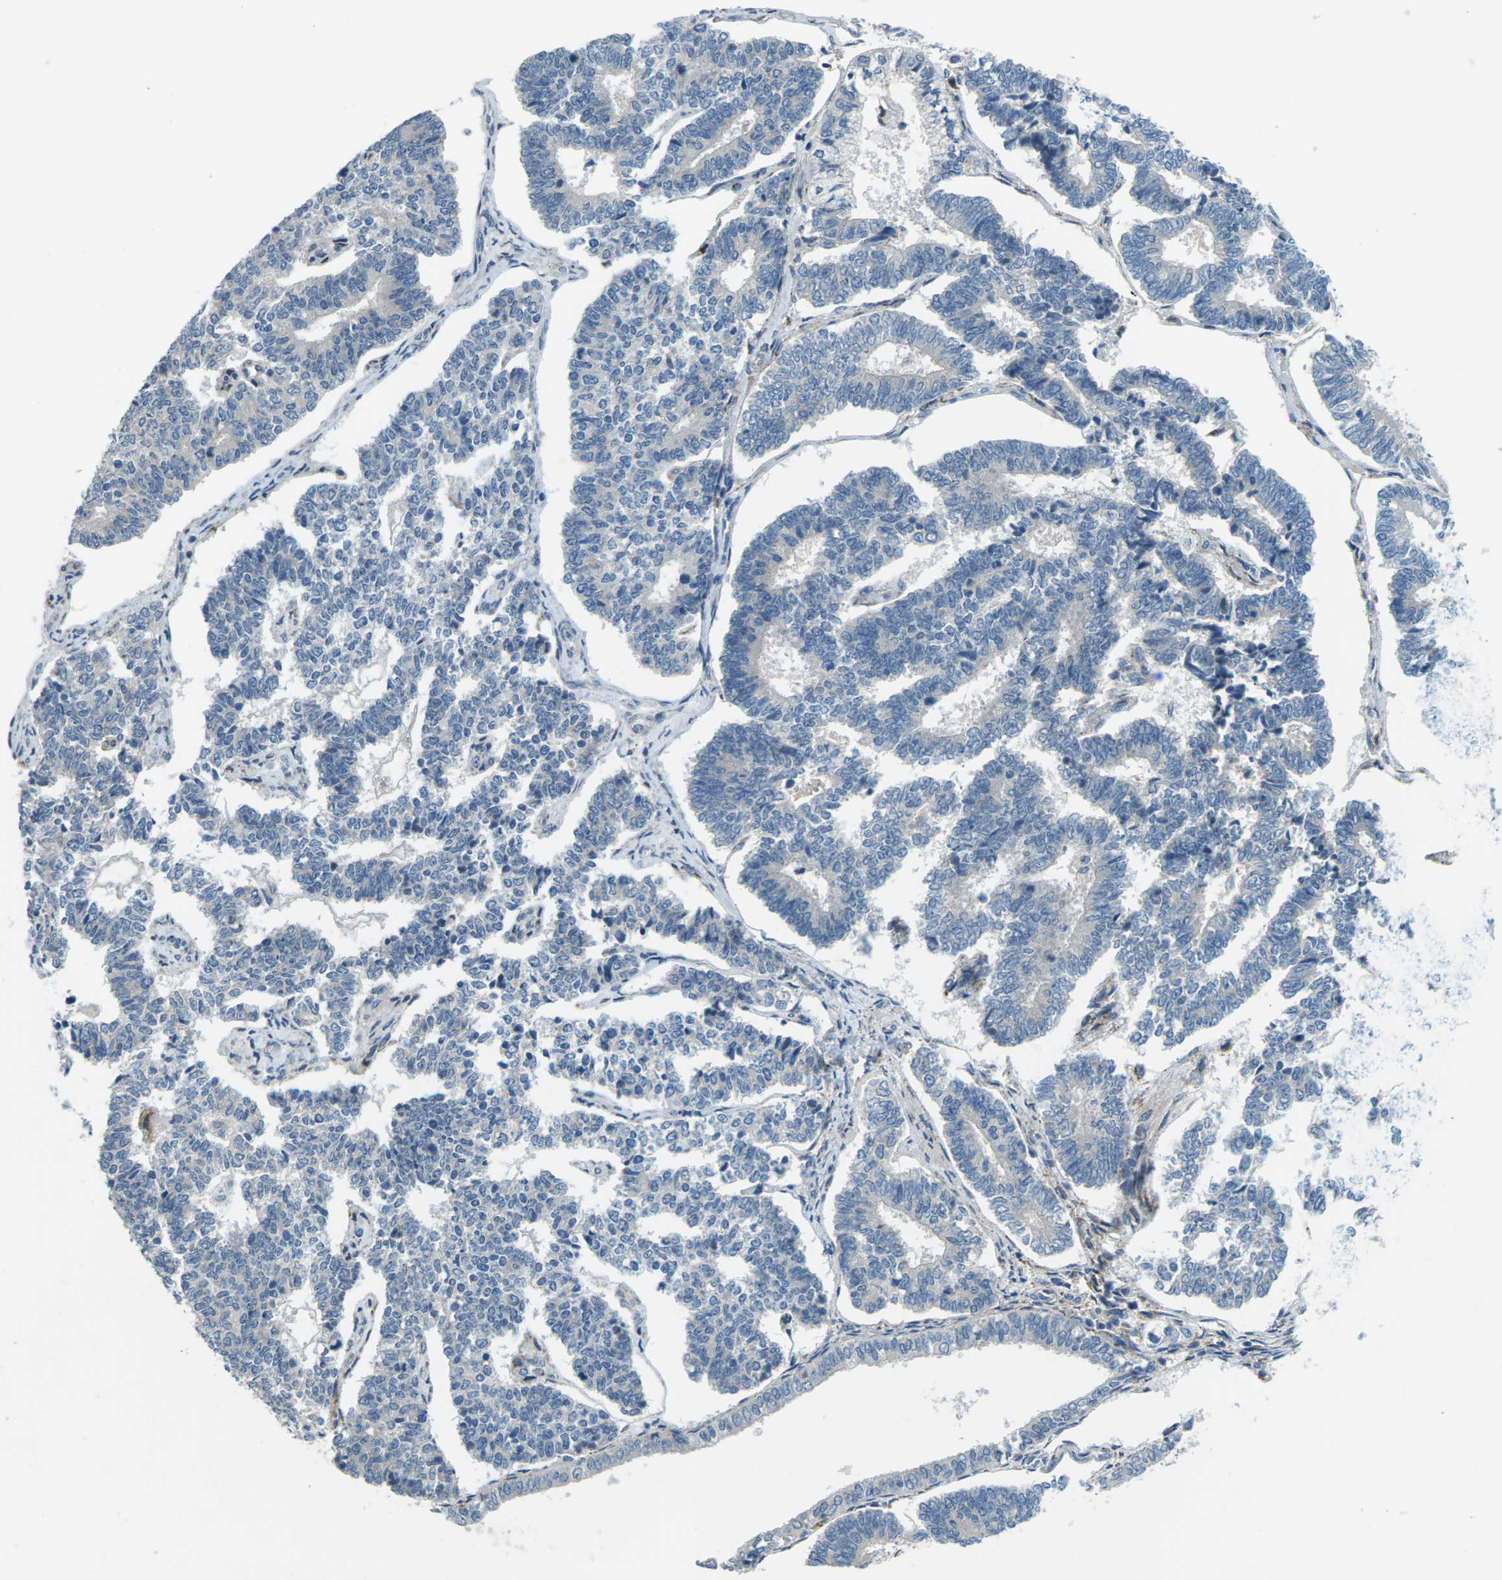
{"staining": {"intensity": "negative", "quantity": "none", "location": "none"}, "tissue": "endometrial cancer", "cell_type": "Tumor cells", "image_type": "cancer", "snomed": [{"axis": "morphology", "description": "Adenocarcinoma, NOS"}, {"axis": "topography", "description": "Endometrium"}], "caption": "Immunohistochemical staining of human endometrial cancer exhibits no significant staining in tumor cells.", "gene": "SLC13A3", "patient": {"sex": "female", "age": 70}}